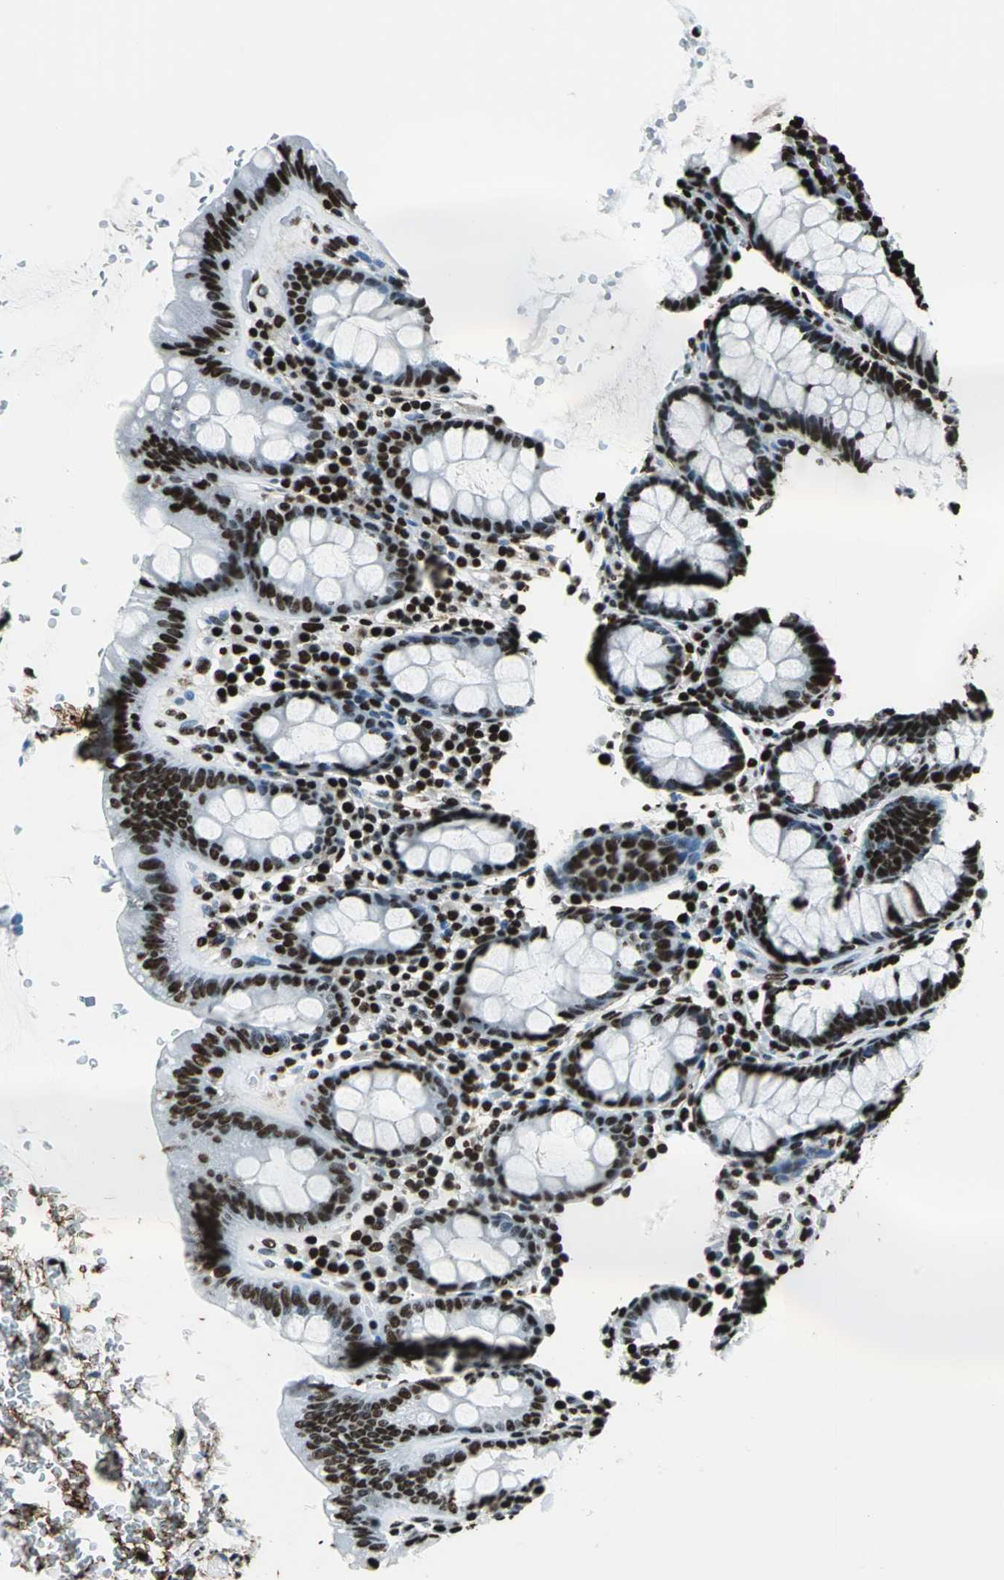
{"staining": {"intensity": "strong", "quantity": ">75%", "location": "nuclear"}, "tissue": "rectum", "cell_type": "Glandular cells", "image_type": "normal", "snomed": [{"axis": "morphology", "description": "Normal tissue, NOS"}, {"axis": "topography", "description": "Rectum"}], "caption": "DAB (3,3'-diaminobenzidine) immunohistochemical staining of unremarkable rectum displays strong nuclear protein expression in about >75% of glandular cells. The protein is stained brown, and the nuclei are stained in blue (DAB (3,3'-diaminobenzidine) IHC with brightfield microscopy, high magnification).", "gene": "APEX1", "patient": {"sex": "male", "age": 92}}